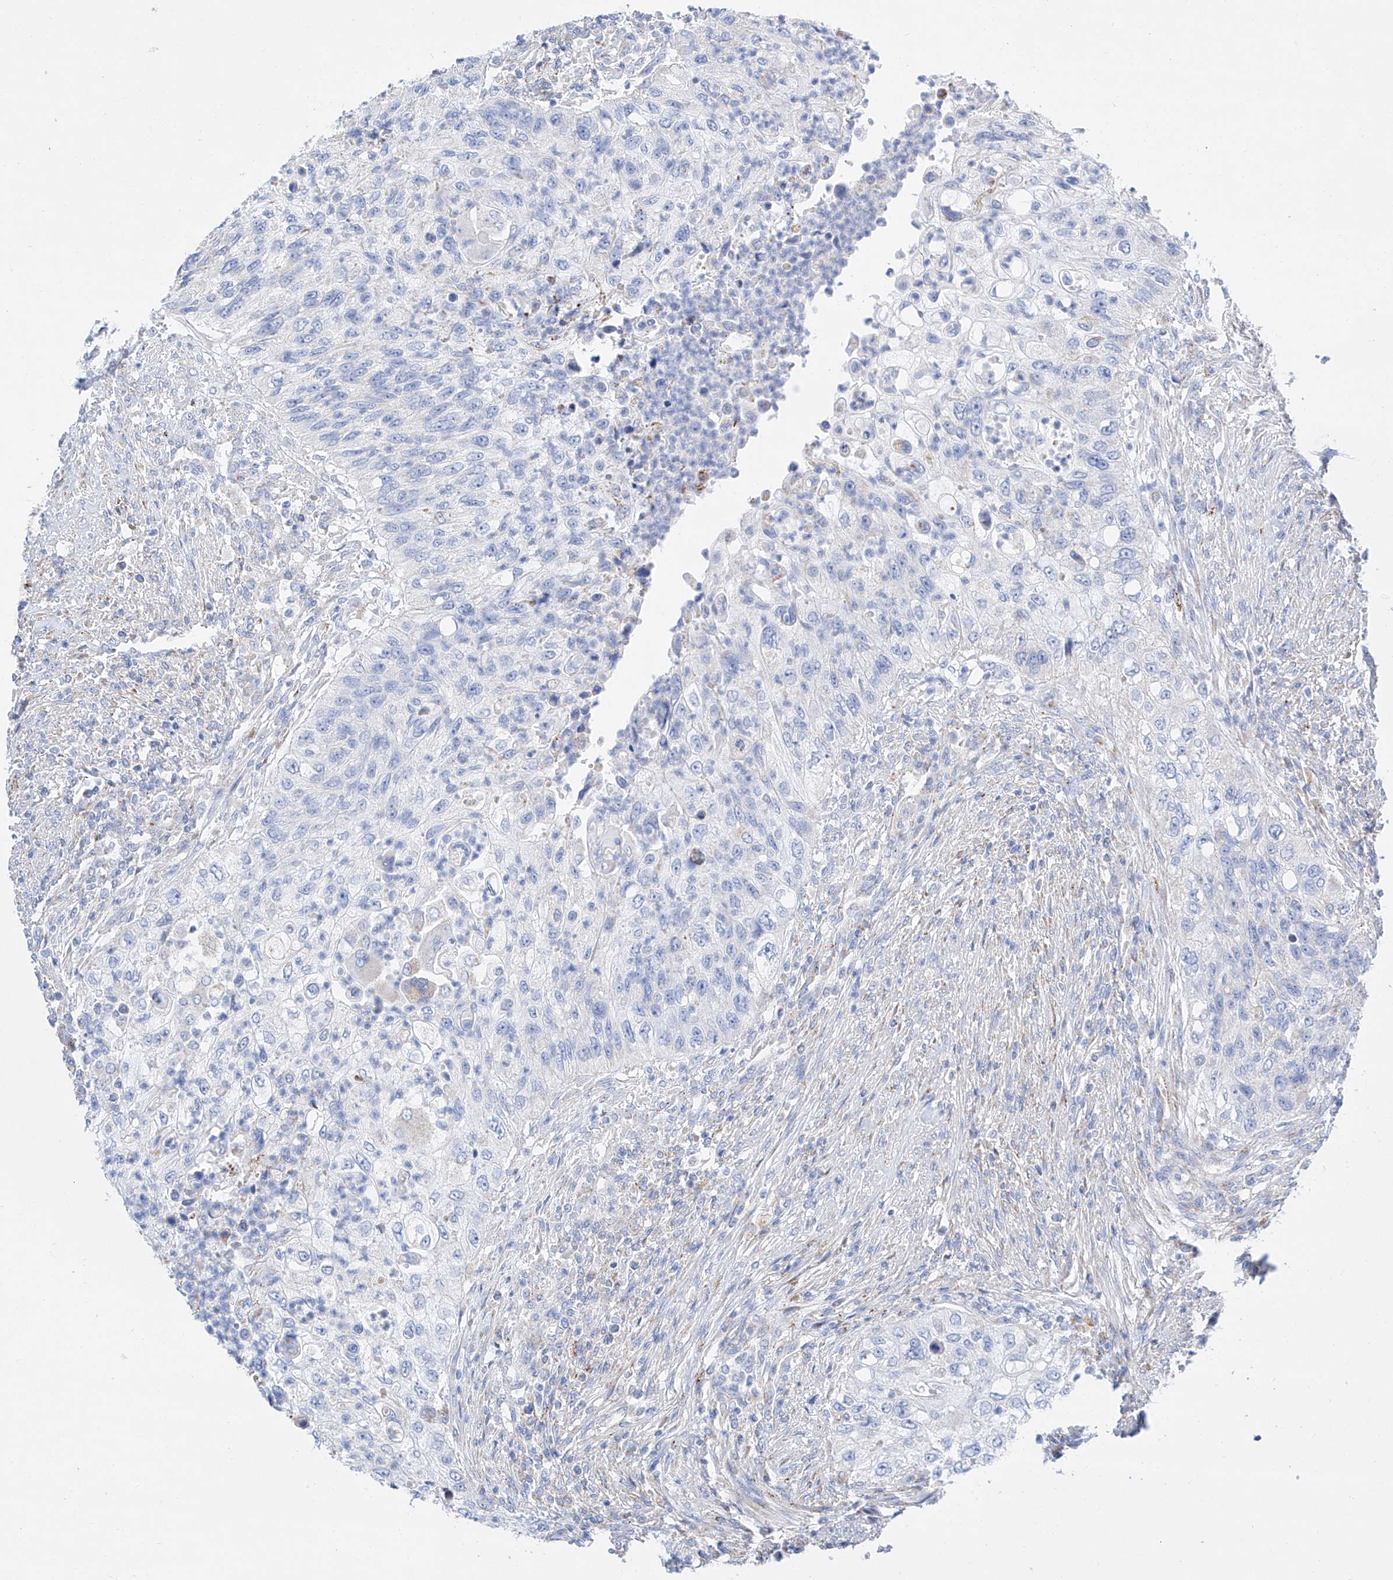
{"staining": {"intensity": "negative", "quantity": "none", "location": "none"}, "tissue": "urothelial cancer", "cell_type": "Tumor cells", "image_type": "cancer", "snomed": [{"axis": "morphology", "description": "Urothelial carcinoma, High grade"}, {"axis": "topography", "description": "Urinary bladder"}], "caption": "This is an immunohistochemistry (IHC) micrograph of human urothelial cancer. There is no positivity in tumor cells.", "gene": "C6orf62", "patient": {"sex": "female", "age": 60}}